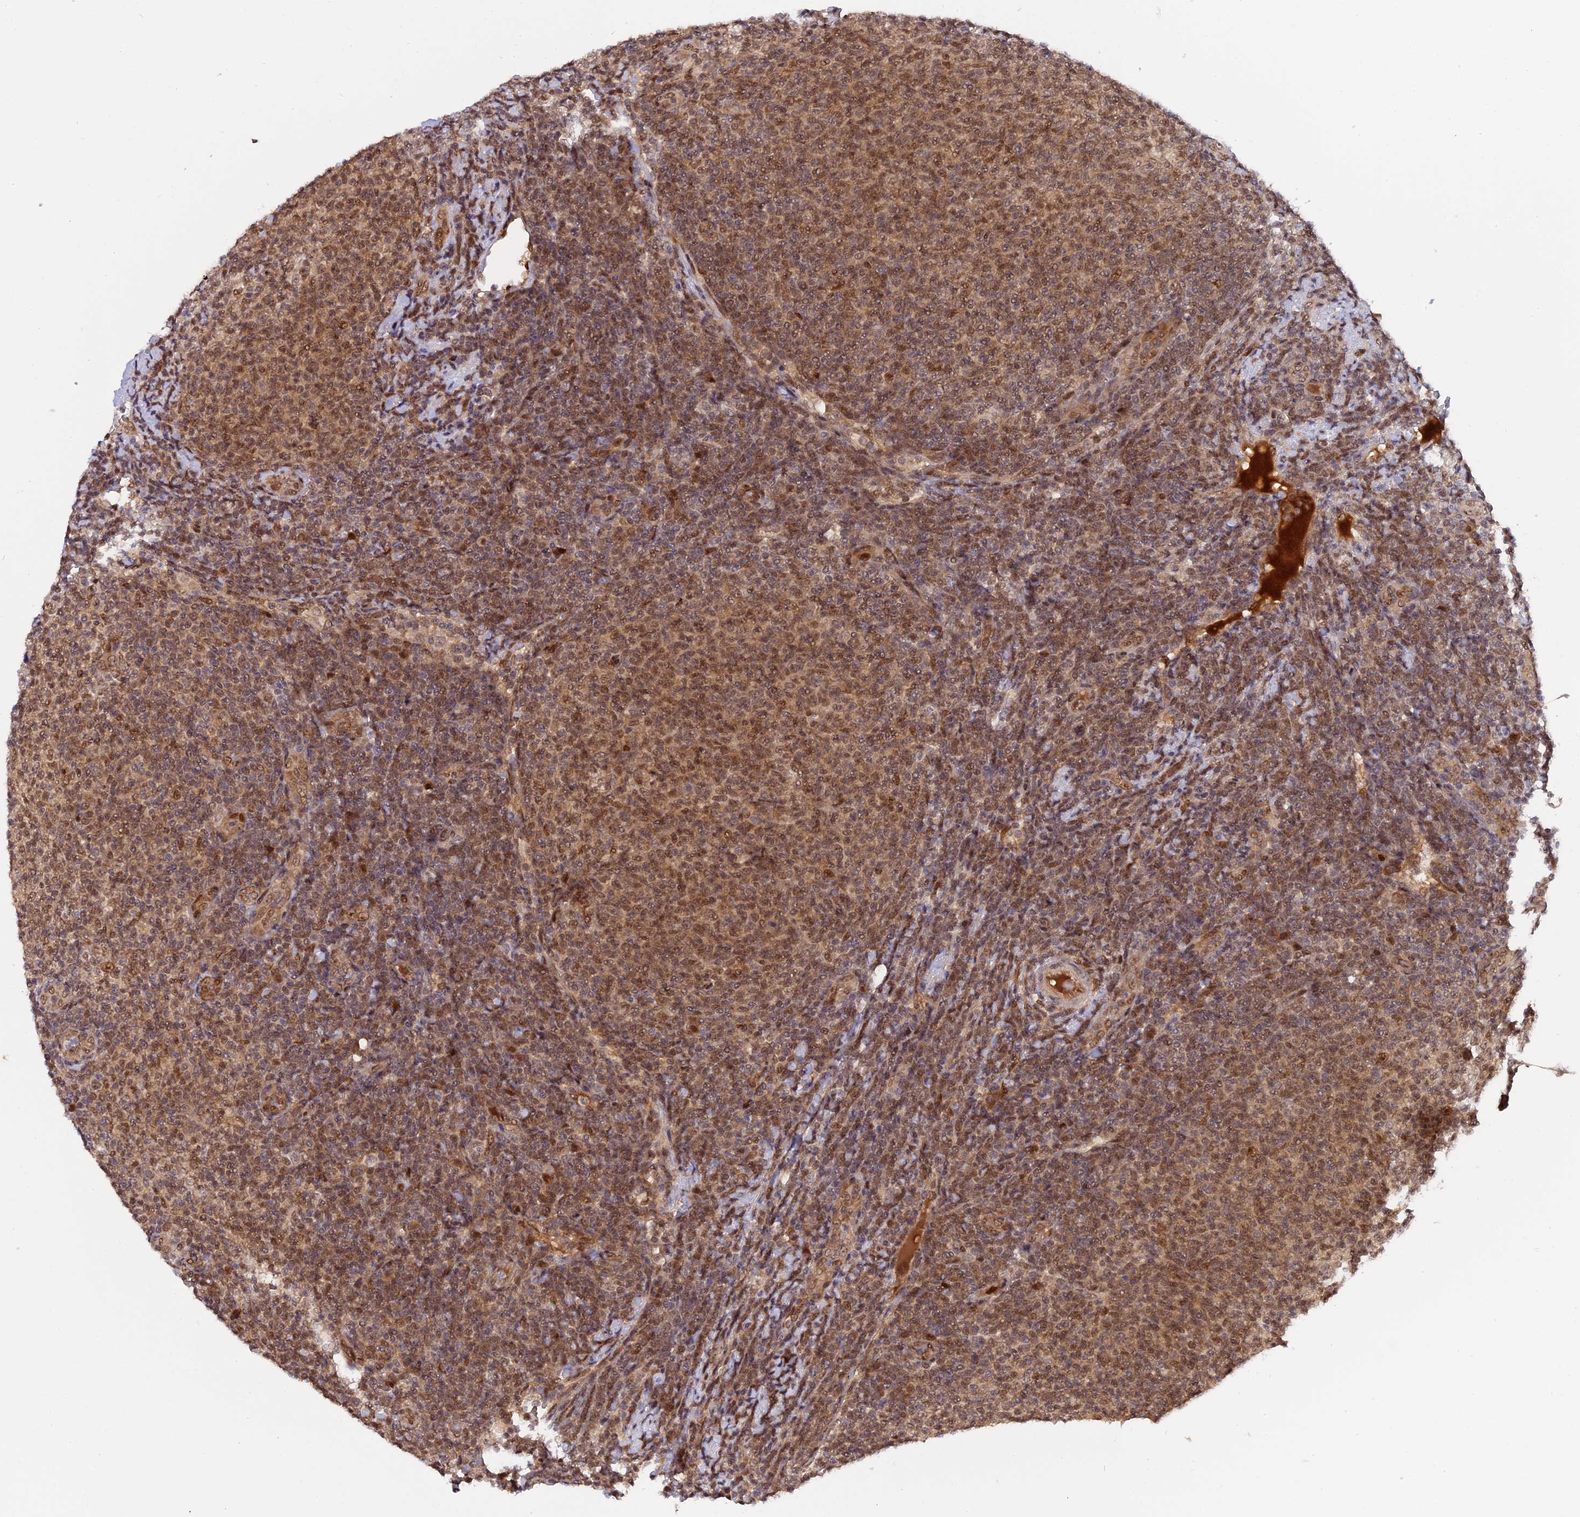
{"staining": {"intensity": "moderate", "quantity": ">75%", "location": "nuclear"}, "tissue": "lymphoma", "cell_type": "Tumor cells", "image_type": "cancer", "snomed": [{"axis": "morphology", "description": "Malignant lymphoma, non-Hodgkin's type, Low grade"}, {"axis": "topography", "description": "Lymph node"}], "caption": "Human low-grade malignant lymphoma, non-Hodgkin's type stained with a protein marker exhibits moderate staining in tumor cells.", "gene": "ZNF428", "patient": {"sex": "male", "age": 66}}